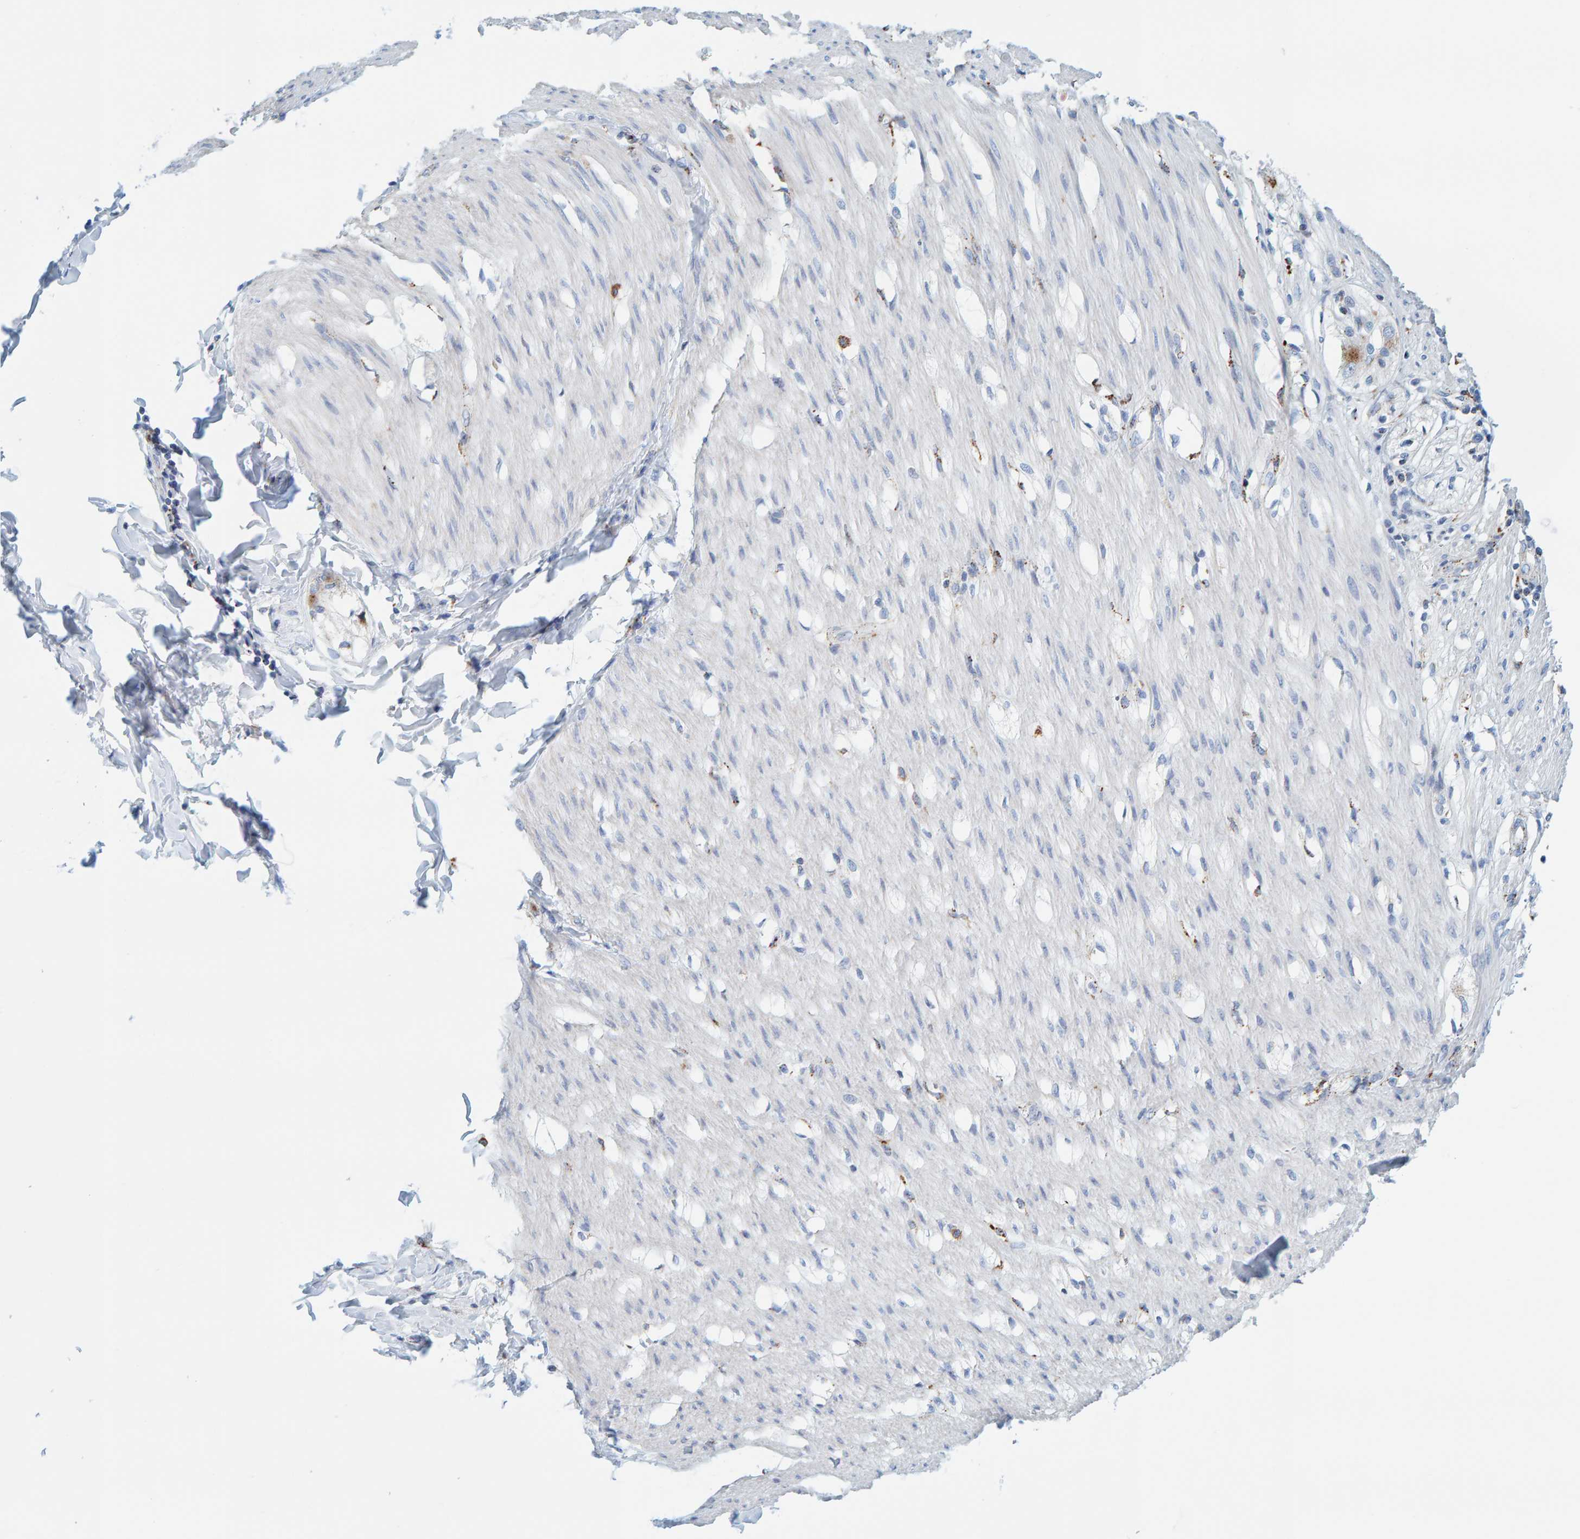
{"staining": {"intensity": "weak", "quantity": "<25%", "location": "cytoplasmic/membranous"}, "tissue": "smooth muscle", "cell_type": "Smooth muscle cells", "image_type": "normal", "snomed": [{"axis": "morphology", "description": "Normal tissue, NOS"}, {"axis": "morphology", "description": "Adenocarcinoma, NOS"}, {"axis": "topography", "description": "Smooth muscle"}, {"axis": "topography", "description": "Colon"}], "caption": "A photomicrograph of human smooth muscle is negative for staining in smooth muscle cells. (Stains: DAB (3,3'-diaminobenzidine) IHC with hematoxylin counter stain, Microscopy: brightfield microscopy at high magnification).", "gene": "BIN3", "patient": {"sex": "male", "age": 14}}